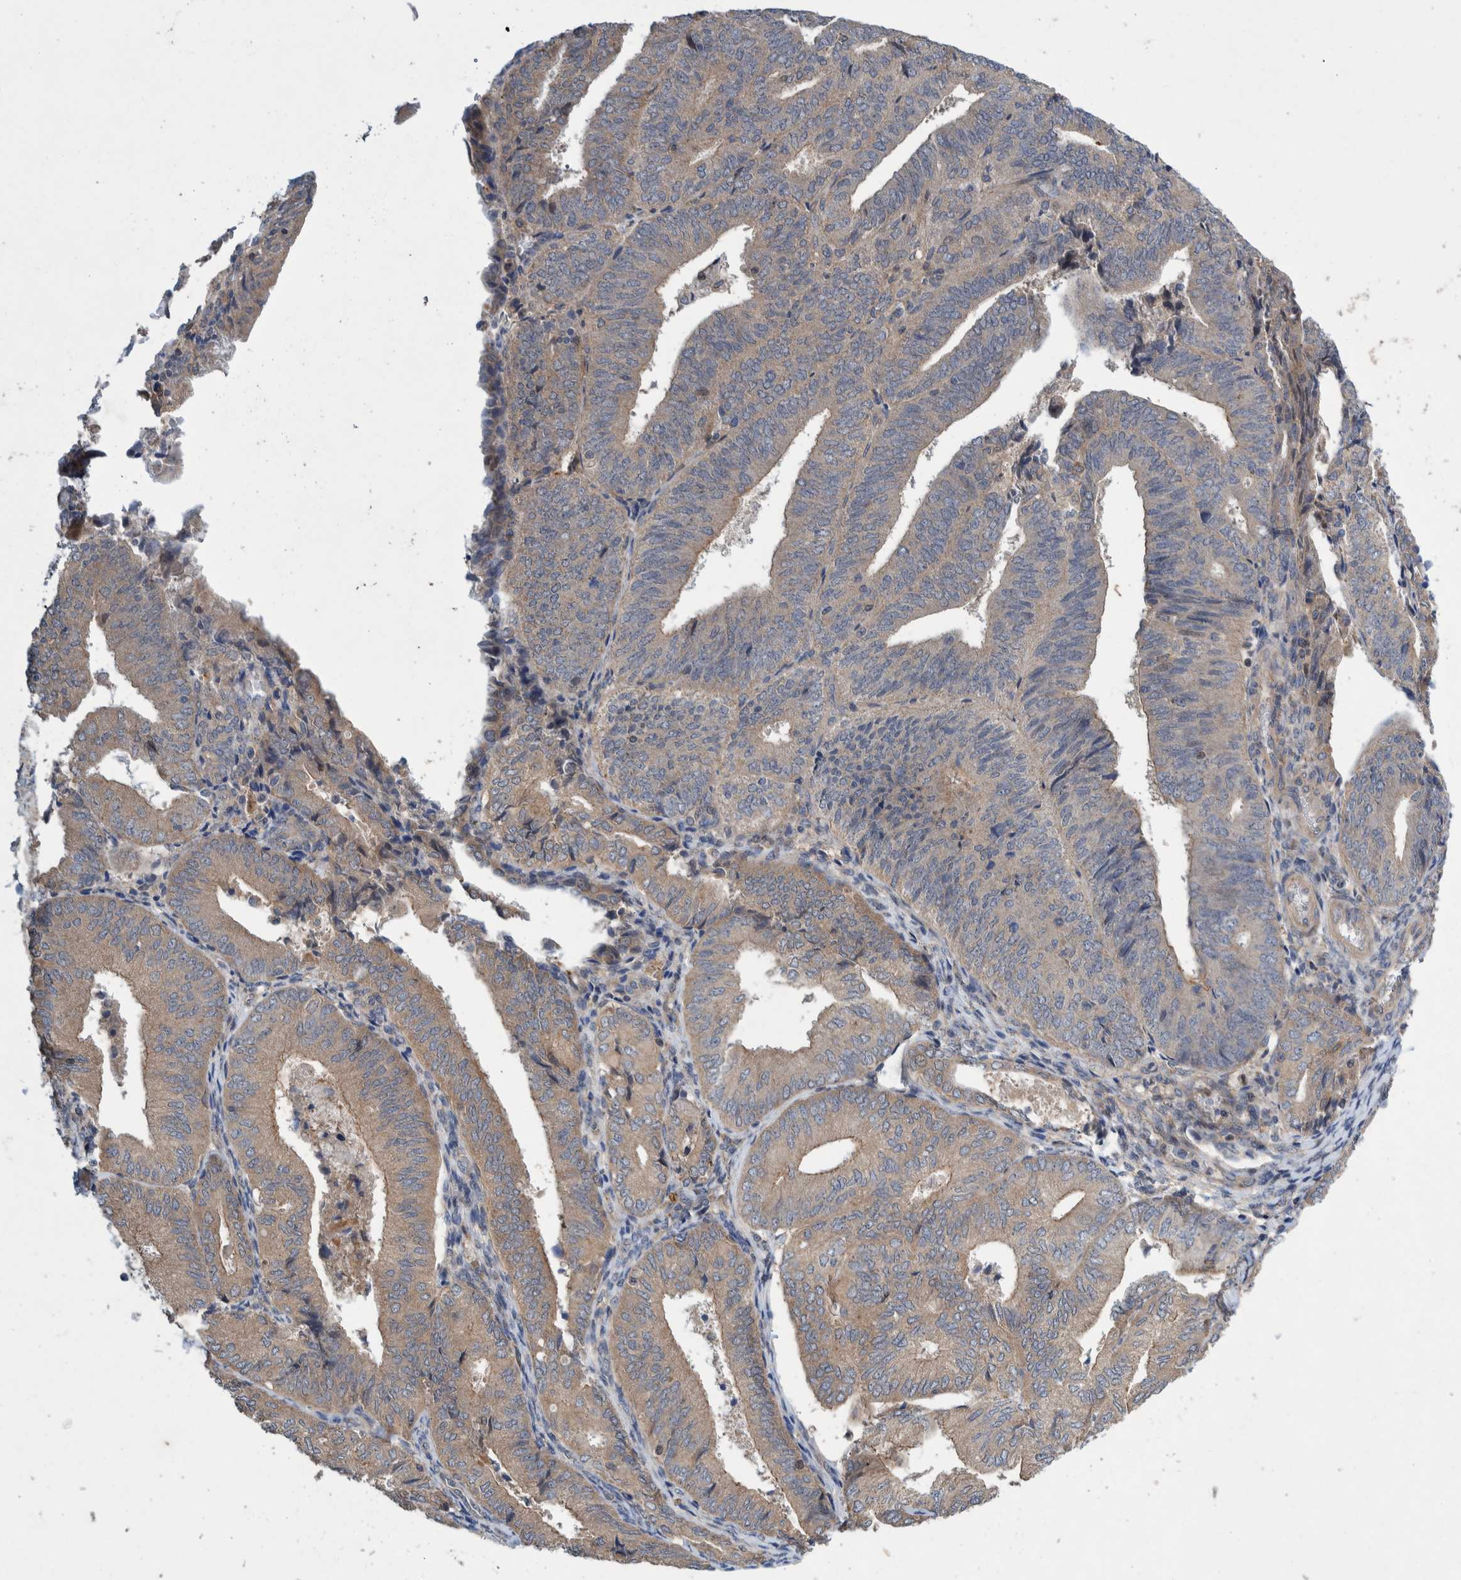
{"staining": {"intensity": "weak", "quantity": ">75%", "location": "cytoplasmic/membranous"}, "tissue": "endometrial cancer", "cell_type": "Tumor cells", "image_type": "cancer", "snomed": [{"axis": "morphology", "description": "Adenocarcinoma, NOS"}, {"axis": "topography", "description": "Endometrium"}], "caption": "Protein expression analysis of endometrial cancer demonstrates weak cytoplasmic/membranous positivity in approximately >75% of tumor cells.", "gene": "PIK3R6", "patient": {"sex": "female", "age": 81}}